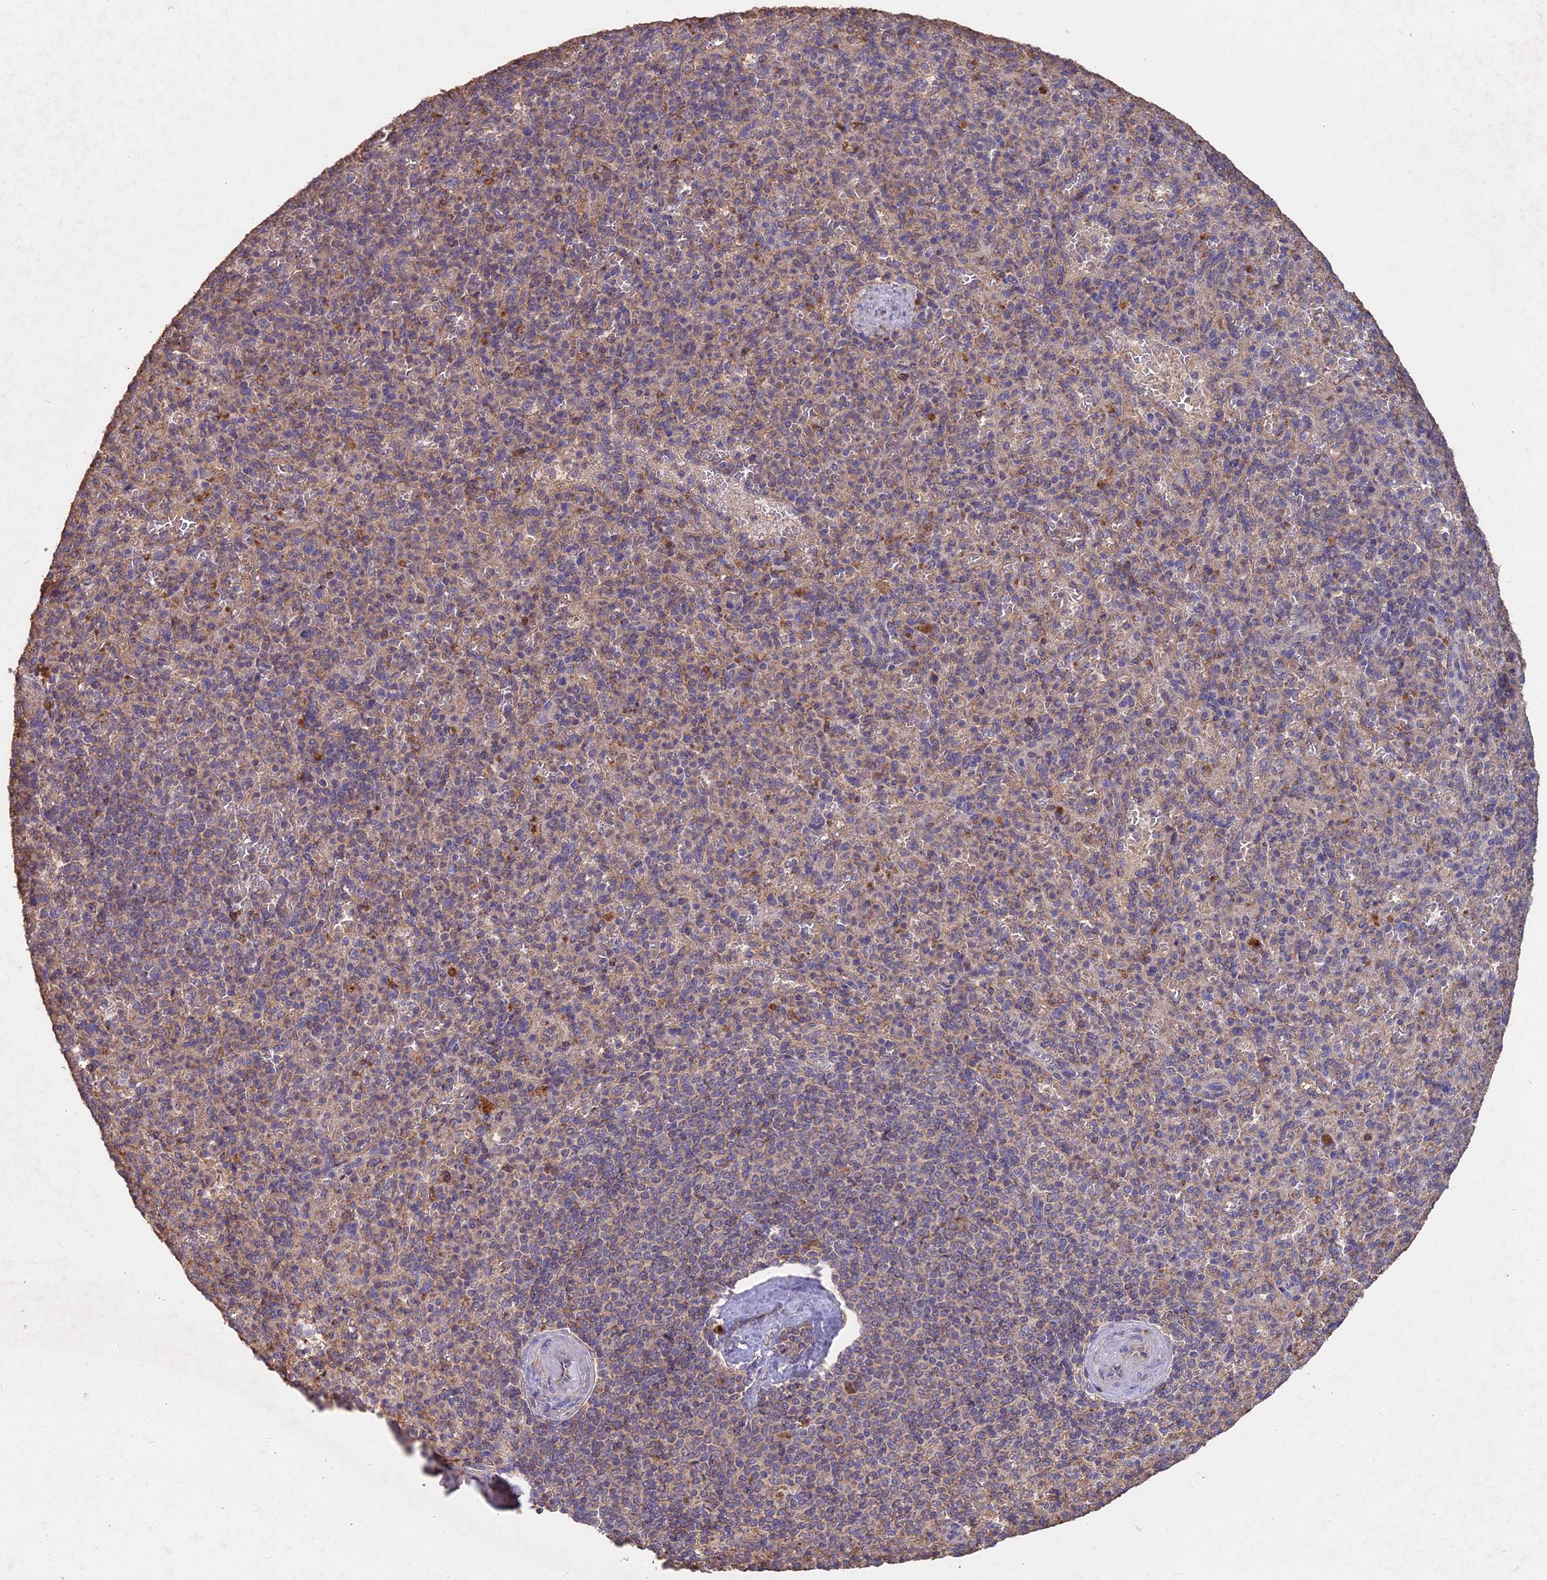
{"staining": {"intensity": "weak", "quantity": "<25%", "location": "cytoplasmic/membranous"}, "tissue": "spleen", "cell_type": "Cells in red pulp", "image_type": "normal", "snomed": [{"axis": "morphology", "description": "Normal tissue, NOS"}, {"axis": "topography", "description": "Spleen"}], "caption": "Immunohistochemical staining of unremarkable human spleen displays no significant staining in cells in red pulp. The staining is performed using DAB (3,3'-diaminobenzidine) brown chromogen with nuclei counter-stained in using hematoxylin.", "gene": "CEMIP2", "patient": {"sex": "female", "age": 74}}